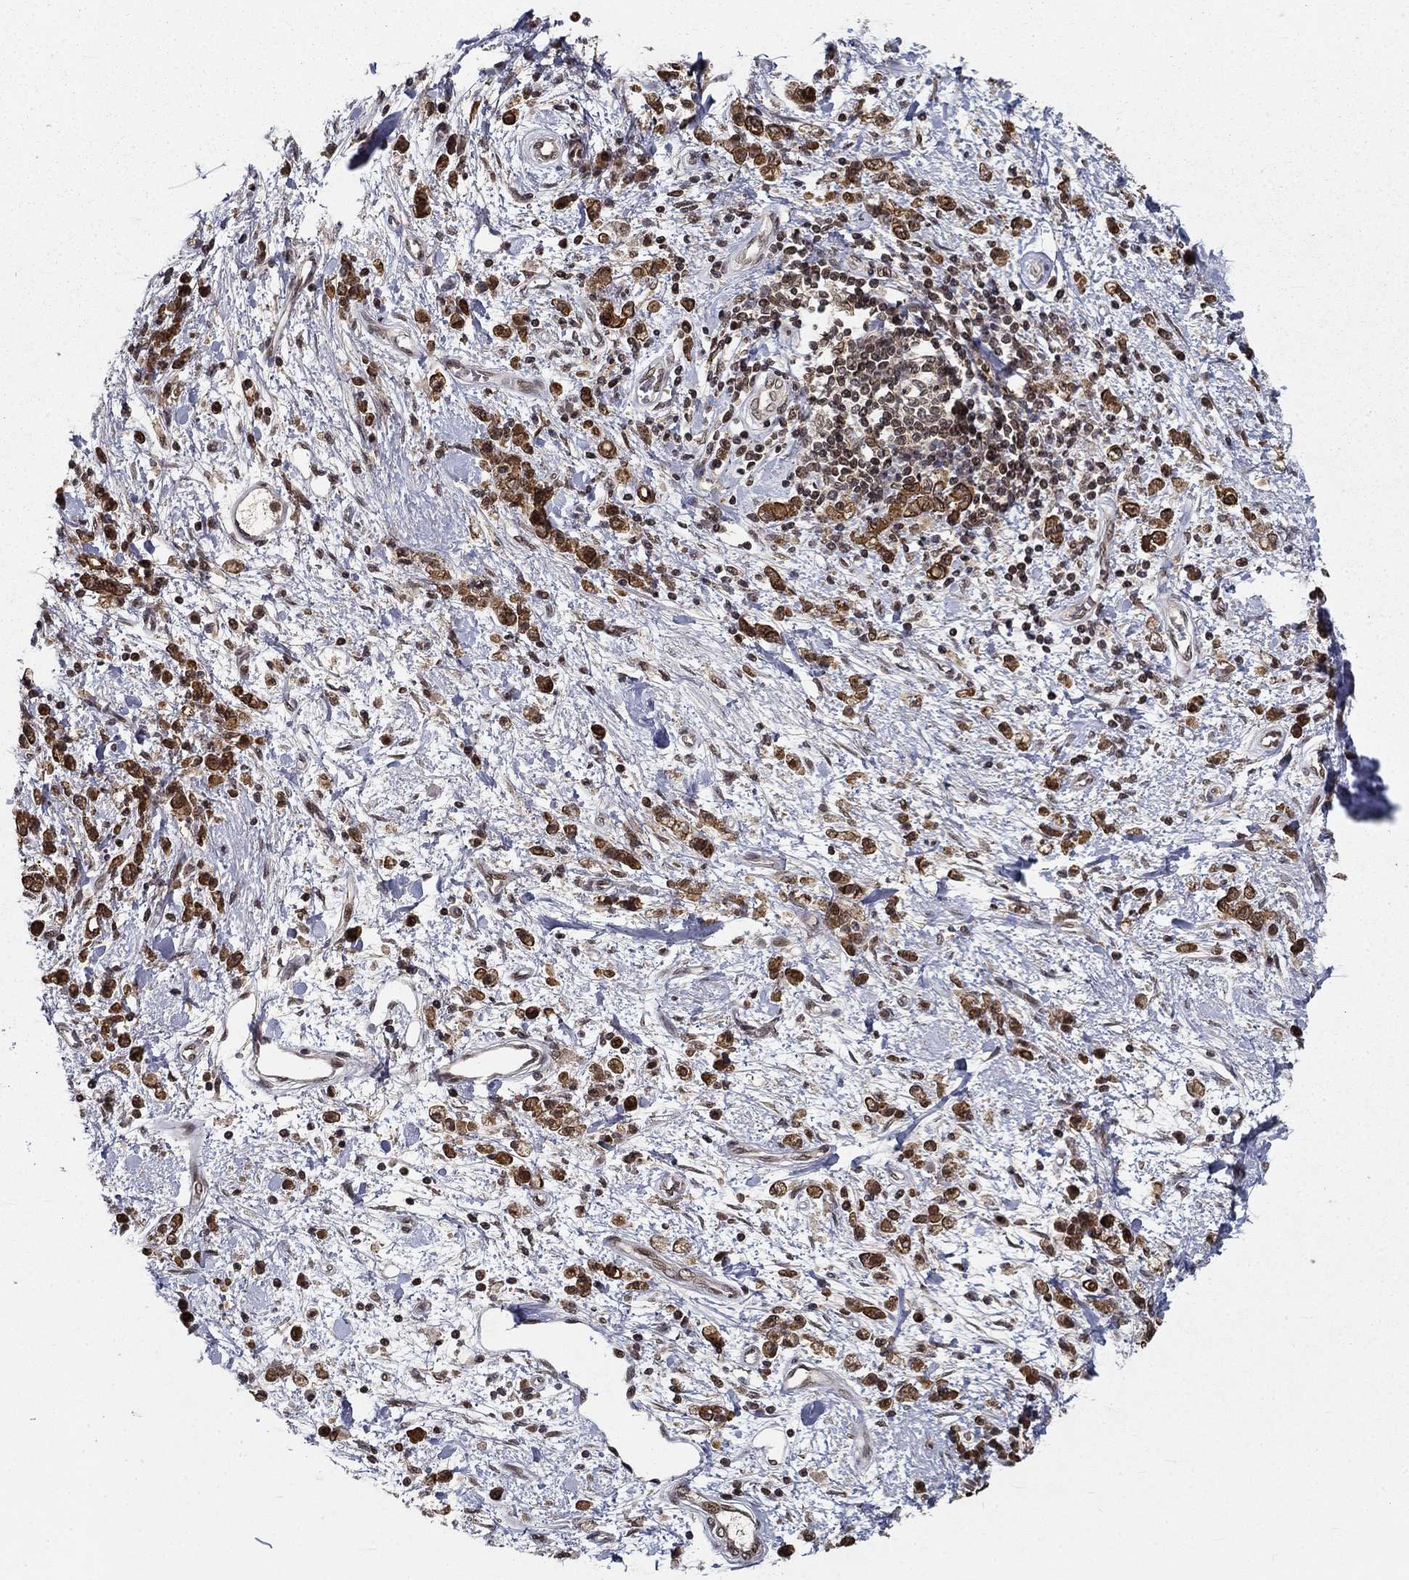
{"staining": {"intensity": "strong", "quantity": ">75%", "location": "cytoplasmic/membranous,nuclear"}, "tissue": "stomach cancer", "cell_type": "Tumor cells", "image_type": "cancer", "snomed": [{"axis": "morphology", "description": "Adenocarcinoma, NOS"}, {"axis": "topography", "description": "Stomach"}], "caption": "The micrograph shows staining of stomach cancer, revealing strong cytoplasmic/membranous and nuclear protein staining (brown color) within tumor cells.", "gene": "CDCA7L", "patient": {"sex": "male", "age": 77}}